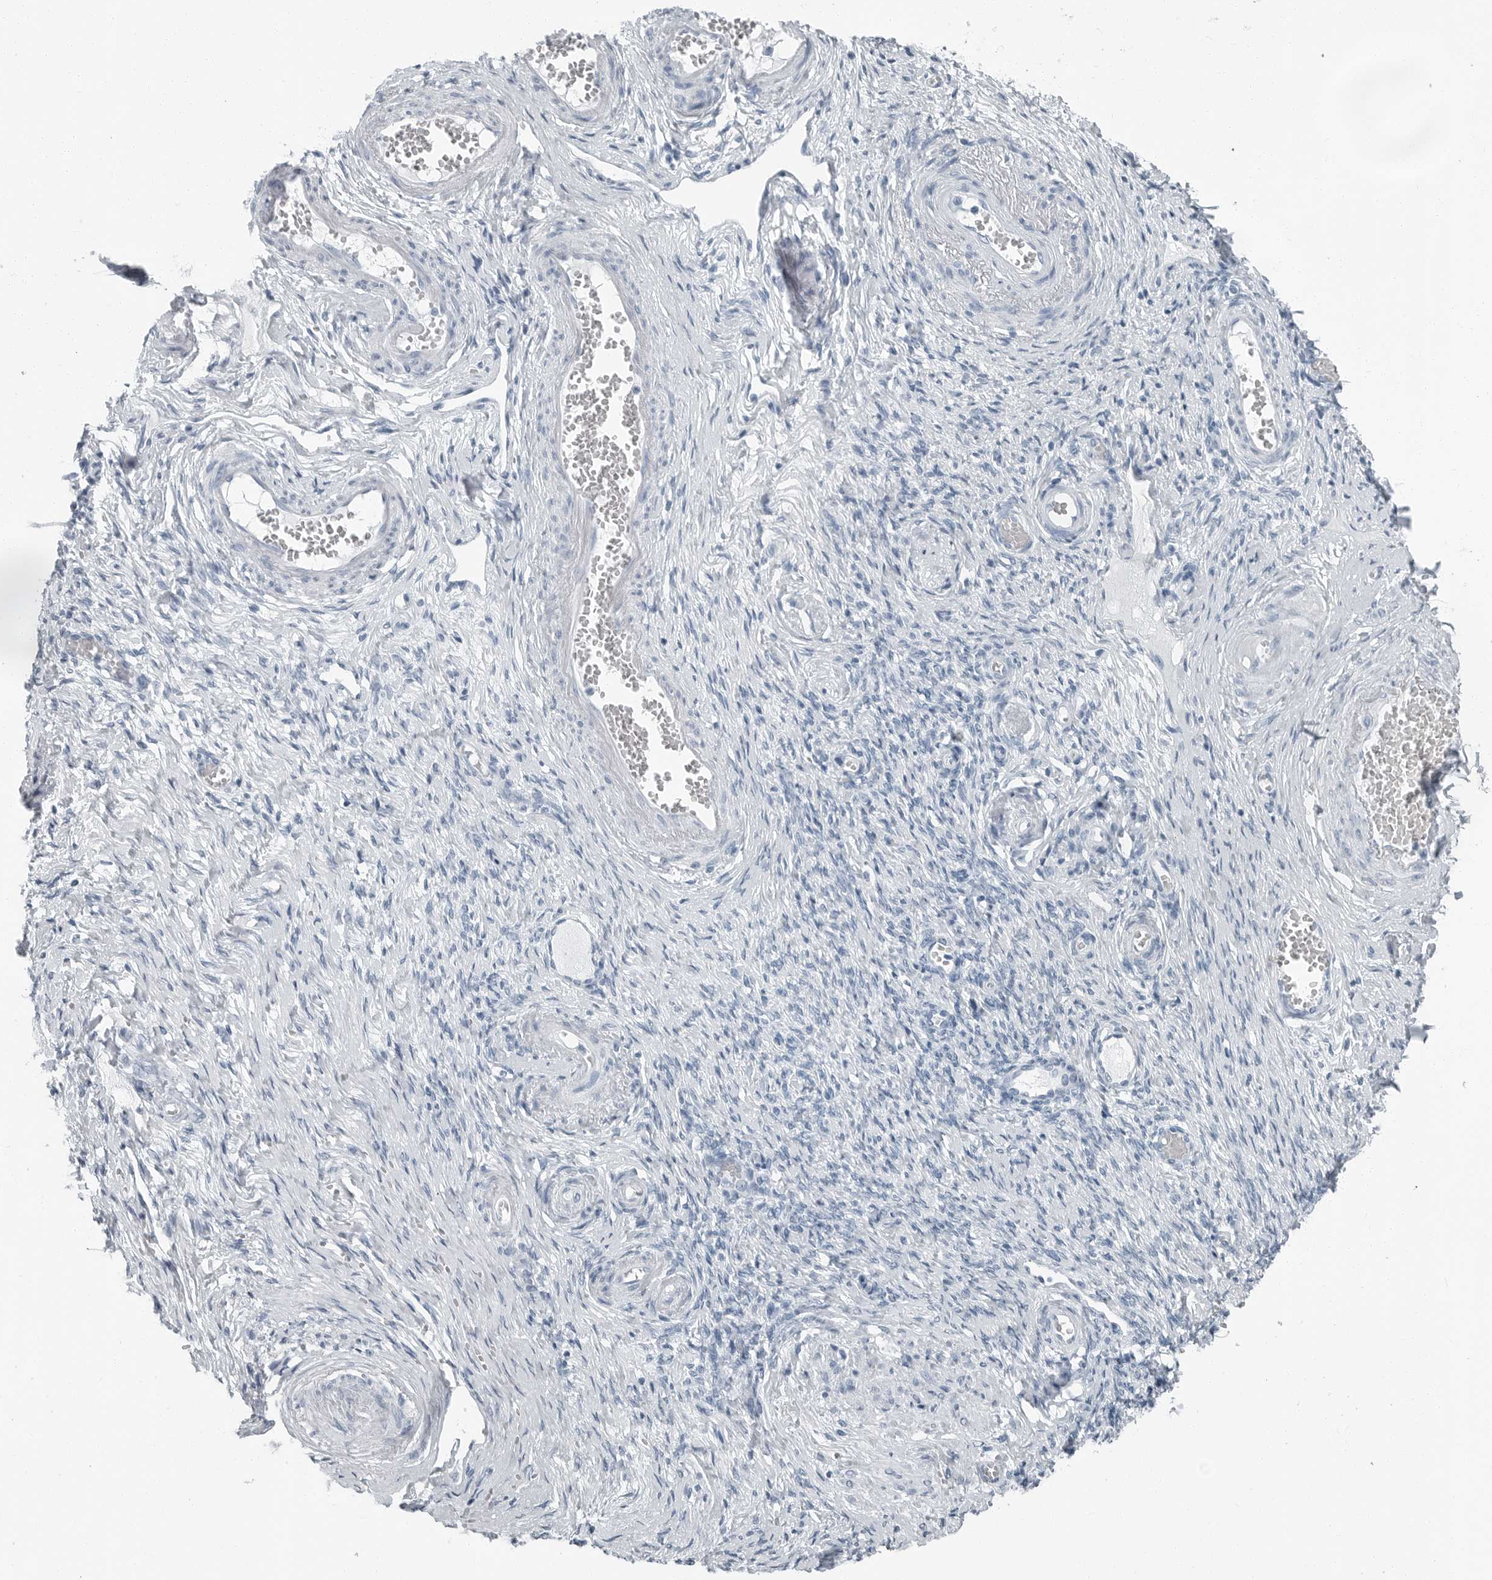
{"staining": {"intensity": "negative", "quantity": "none", "location": "none"}, "tissue": "adipose tissue", "cell_type": "Adipocytes", "image_type": "normal", "snomed": [{"axis": "morphology", "description": "Normal tissue, NOS"}, {"axis": "topography", "description": "Vascular tissue"}, {"axis": "topography", "description": "Fallopian tube"}, {"axis": "topography", "description": "Ovary"}], "caption": "Histopathology image shows no protein staining in adipocytes of benign adipose tissue.", "gene": "FABP6", "patient": {"sex": "female", "age": 67}}